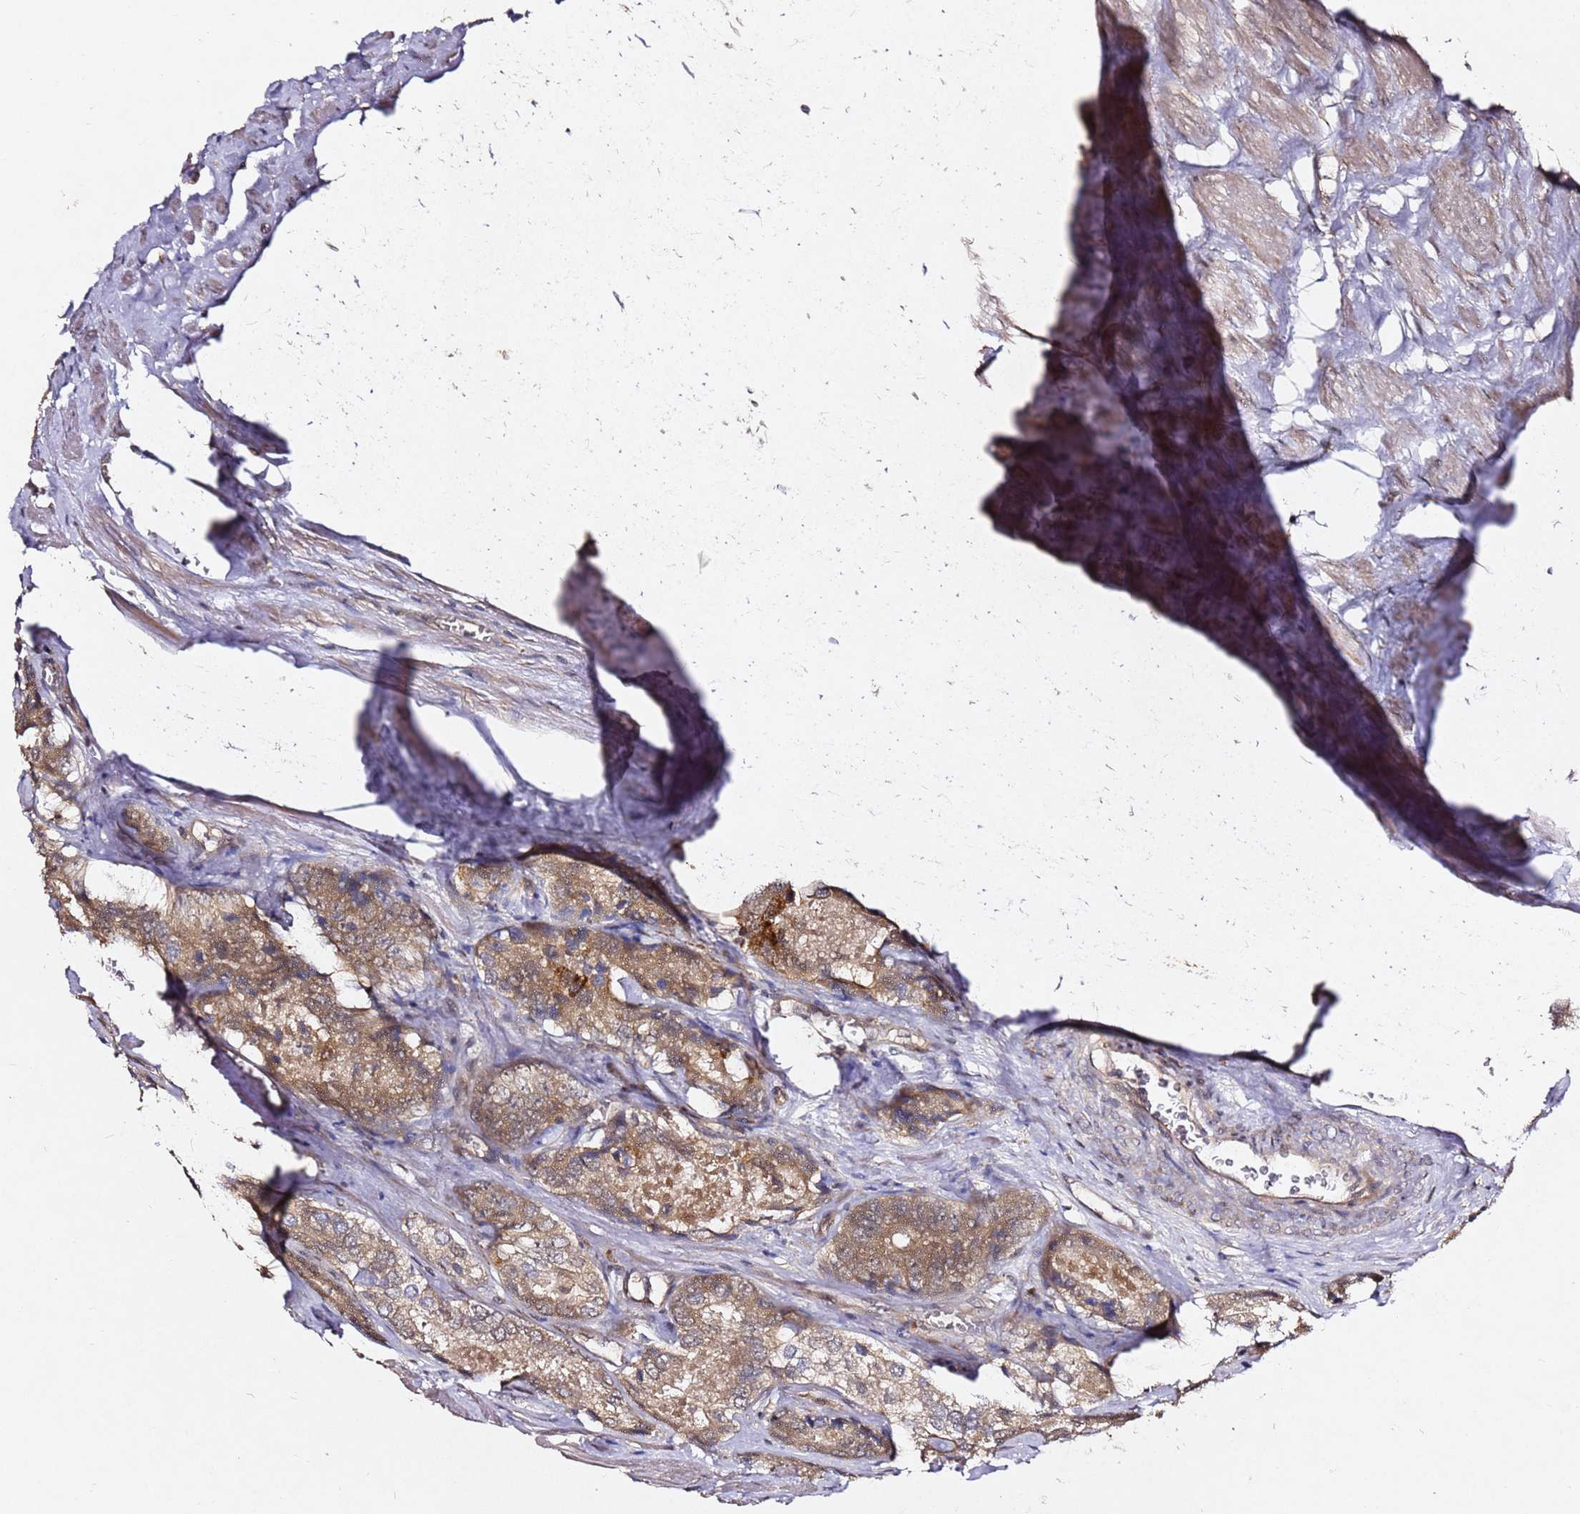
{"staining": {"intensity": "weak", "quantity": ">75%", "location": "cytoplasmic/membranous"}, "tissue": "prostate cancer", "cell_type": "Tumor cells", "image_type": "cancer", "snomed": [{"axis": "morphology", "description": "Adenocarcinoma, Low grade"}, {"axis": "topography", "description": "Prostate"}], "caption": "Immunohistochemical staining of prostate low-grade adenocarcinoma exhibits weak cytoplasmic/membranous protein staining in about >75% of tumor cells.", "gene": "ALG11", "patient": {"sex": "male", "age": 68}}